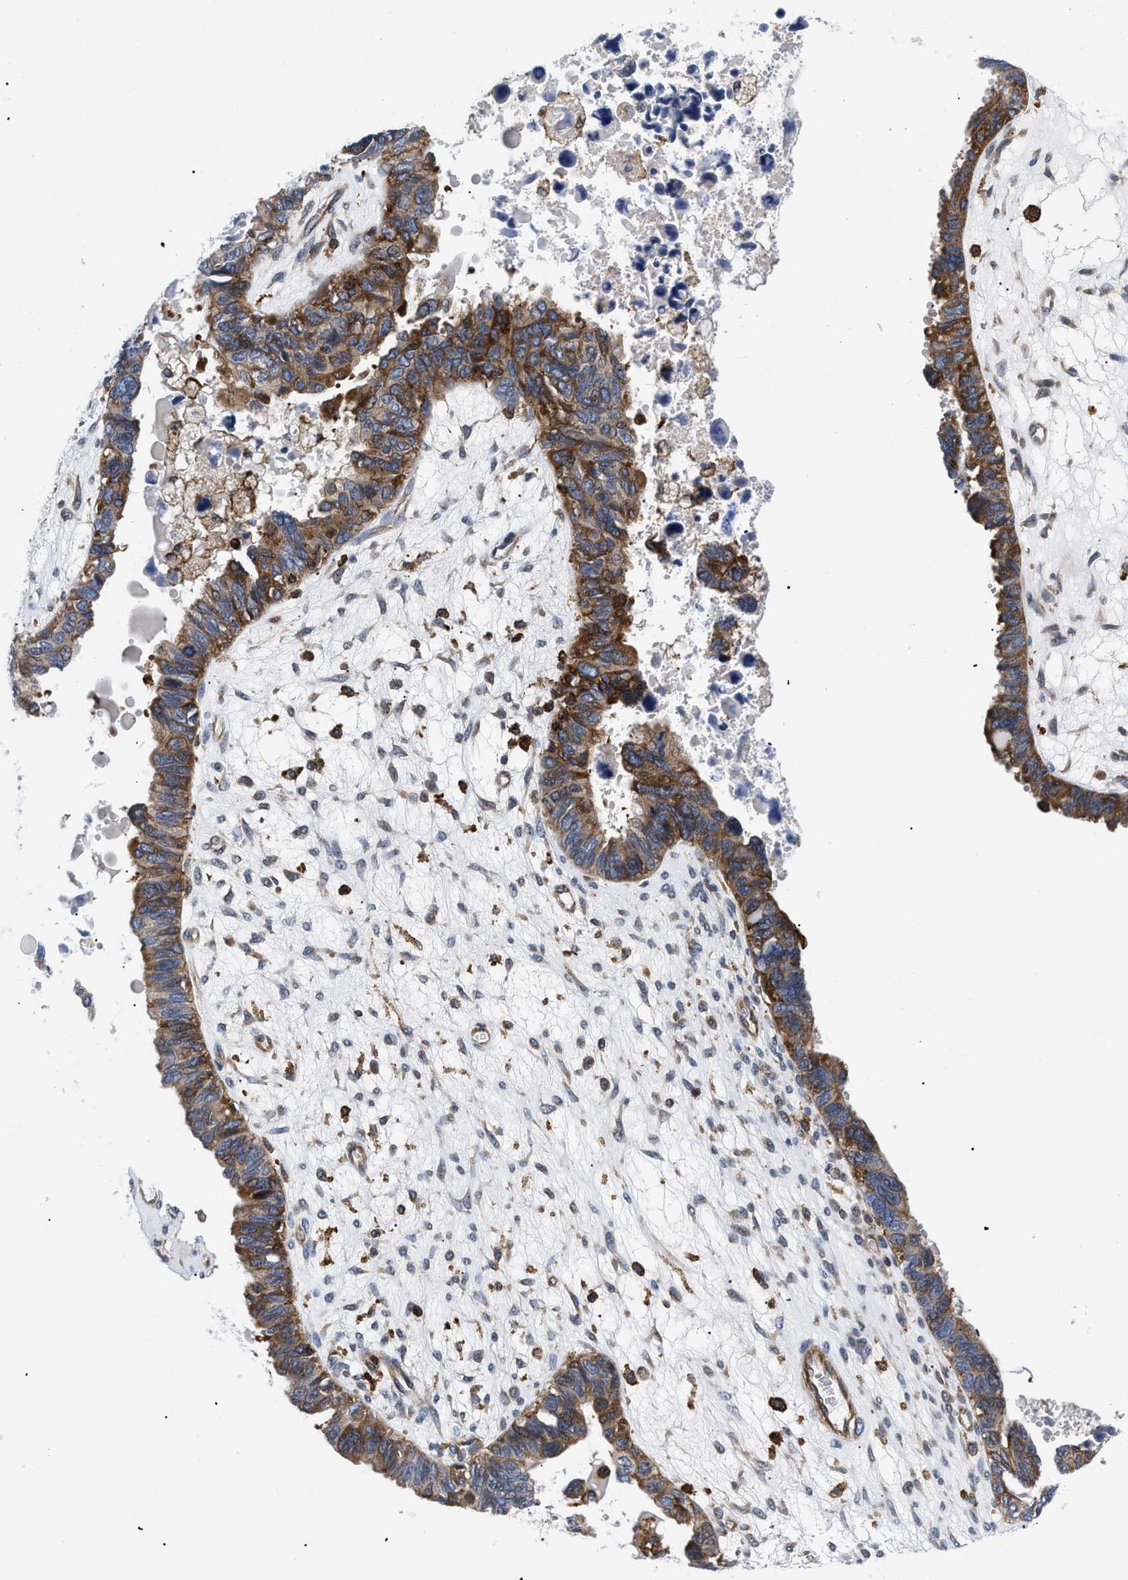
{"staining": {"intensity": "strong", "quantity": "25%-75%", "location": "cytoplasmic/membranous"}, "tissue": "ovarian cancer", "cell_type": "Tumor cells", "image_type": "cancer", "snomed": [{"axis": "morphology", "description": "Cystadenocarcinoma, serous, NOS"}, {"axis": "topography", "description": "Ovary"}], "caption": "Protein staining of ovarian cancer tissue displays strong cytoplasmic/membranous staining in about 25%-75% of tumor cells. Nuclei are stained in blue.", "gene": "SPAST", "patient": {"sex": "female", "age": 79}}